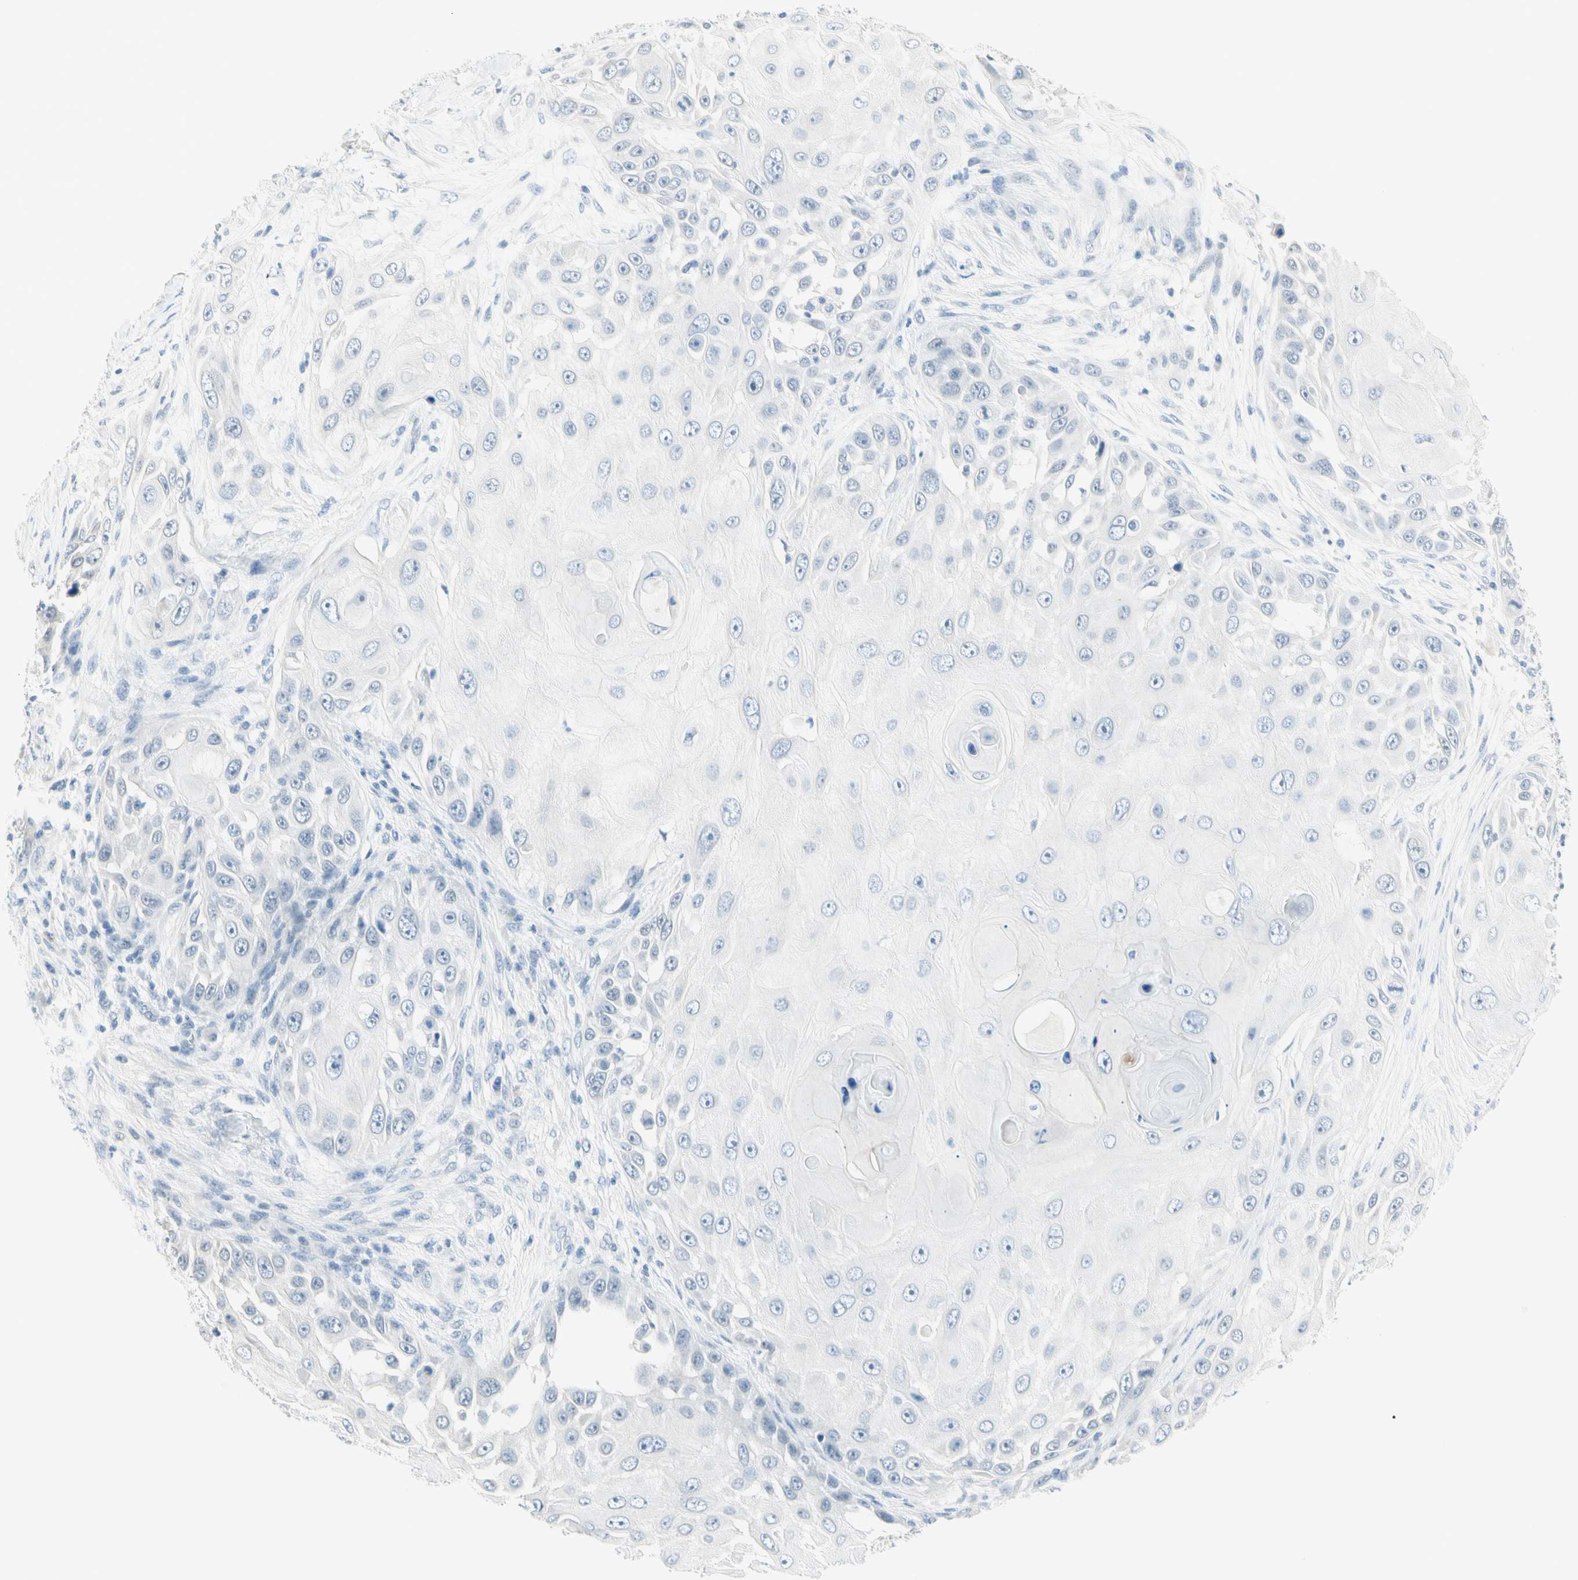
{"staining": {"intensity": "negative", "quantity": "none", "location": "none"}, "tissue": "skin cancer", "cell_type": "Tumor cells", "image_type": "cancer", "snomed": [{"axis": "morphology", "description": "Squamous cell carcinoma, NOS"}, {"axis": "topography", "description": "Skin"}], "caption": "Image shows no protein positivity in tumor cells of skin squamous cell carcinoma tissue.", "gene": "MLLT10", "patient": {"sex": "female", "age": 44}}